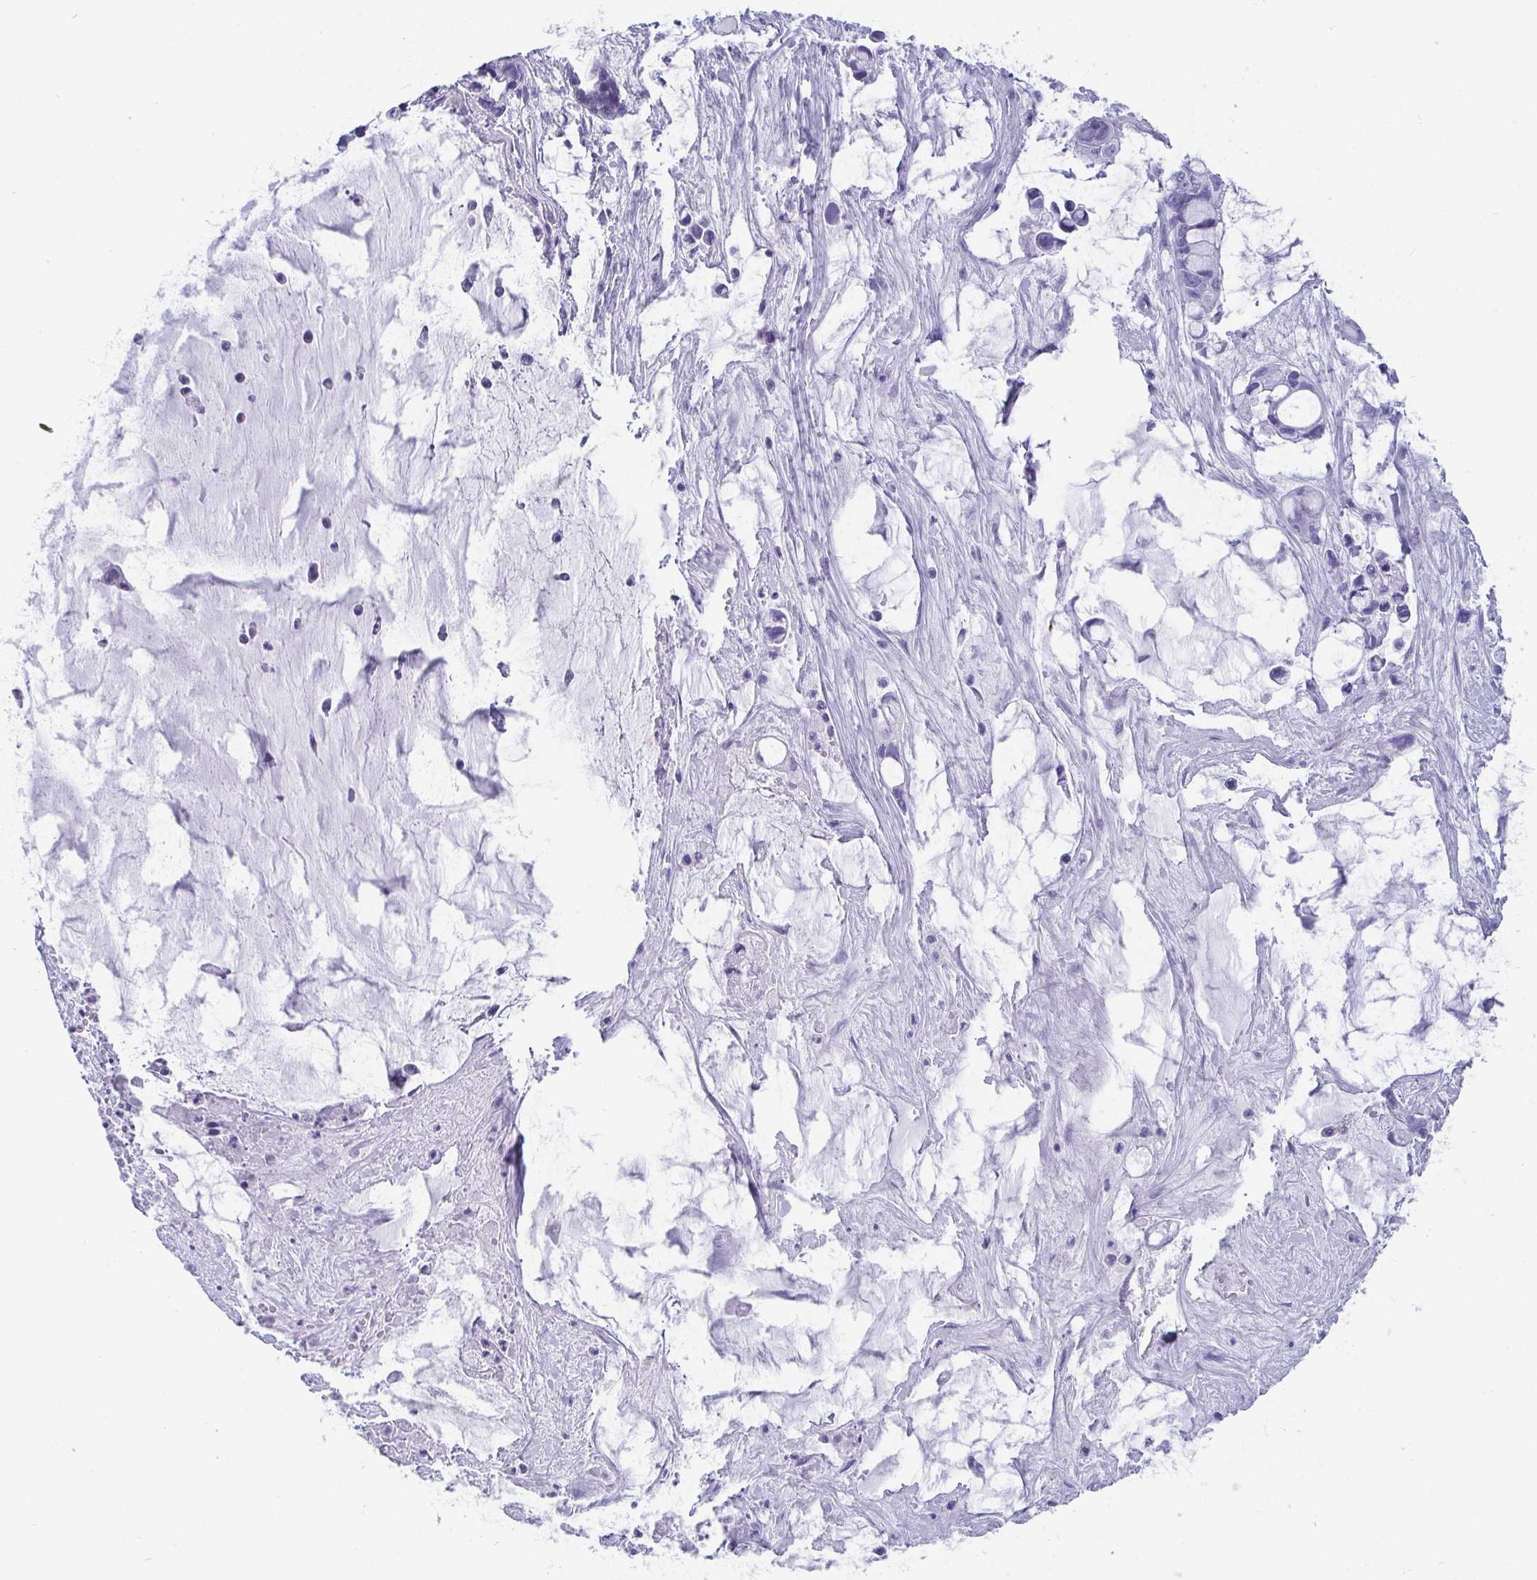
{"staining": {"intensity": "negative", "quantity": "none", "location": "none"}, "tissue": "ovarian cancer", "cell_type": "Tumor cells", "image_type": "cancer", "snomed": [{"axis": "morphology", "description": "Cystadenocarcinoma, mucinous, NOS"}, {"axis": "topography", "description": "Ovary"}], "caption": "Ovarian cancer (mucinous cystadenocarcinoma) was stained to show a protein in brown. There is no significant staining in tumor cells.", "gene": "SCGN", "patient": {"sex": "female", "age": 63}}